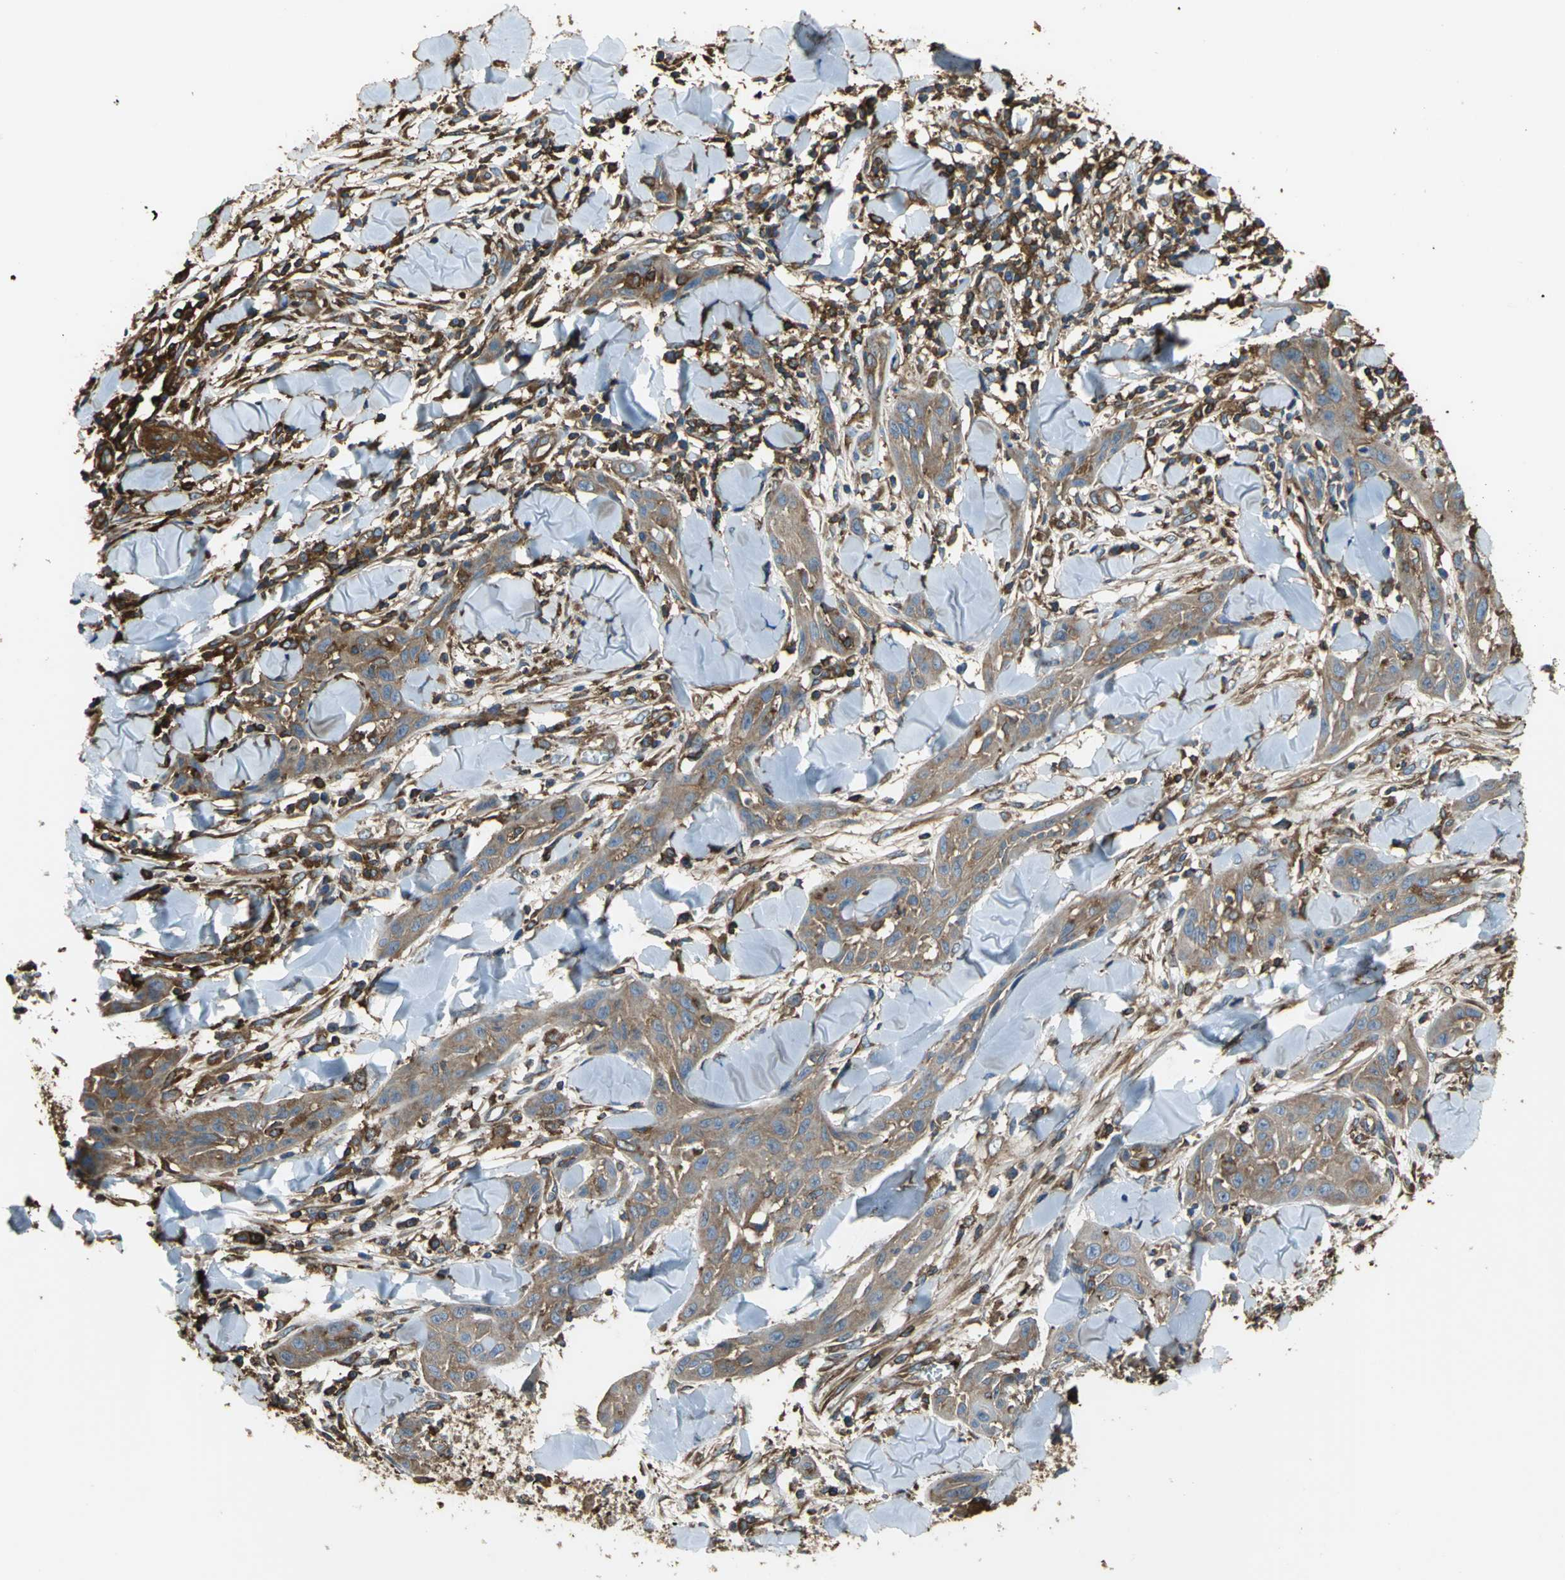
{"staining": {"intensity": "moderate", "quantity": "25%-75%", "location": "cytoplasmic/membranous"}, "tissue": "skin cancer", "cell_type": "Tumor cells", "image_type": "cancer", "snomed": [{"axis": "morphology", "description": "Squamous cell carcinoma, NOS"}, {"axis": "topography", "description": "Skin"}], "caption": "A histopathology image of human skin cancer stained for a protein demonstrates moderate cytoplasmic/membranous brown staining in tumor cells. The protein is stained brown, and the nuclei are stained in blue (DAB IHC with brightfield microscopy, high magnification).", "gene": "TLN1", "patient": {"sex": "male", "age": 24}}